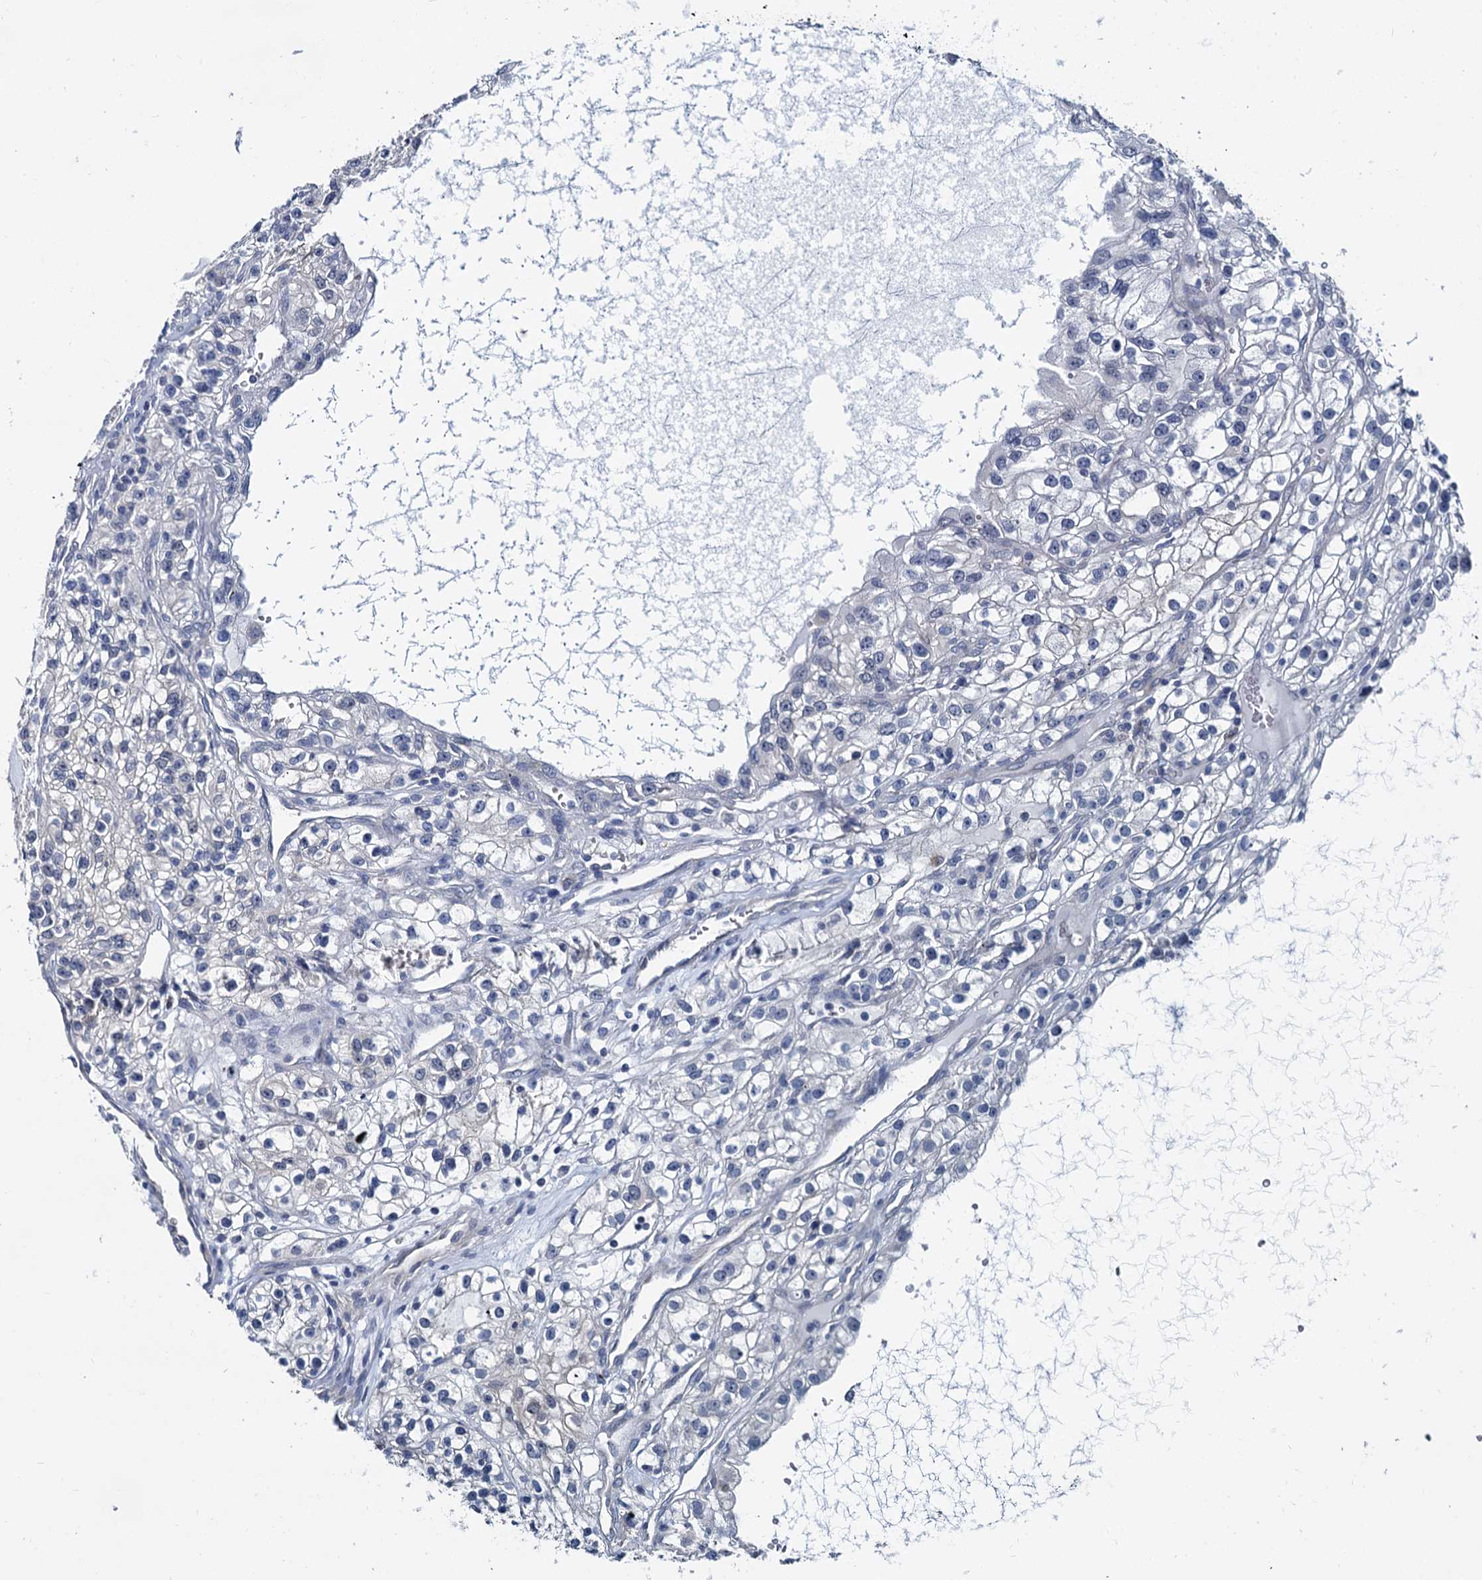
{"staining": {"intensity": "negative", "quantity": "none", "location": "none"}, "tissue": "renal cancer", "cell_type": "Tumor cells", "image_type": "cancer", "snomed": [{"axis": "morphology", "description": "Adenocarcinoma, NOS"}, {"axis": "topography", "description": "Kidney"}], "caption": "High magnification brightfield microscopy of renal cancer stained with DAB (brown) and counterstained with hematoxylin (blue): tumor cells show no significant expression. Nuclei are stained in blue.", "gene": "MIOX", "patient": {"sex": "female", "age": 57}}